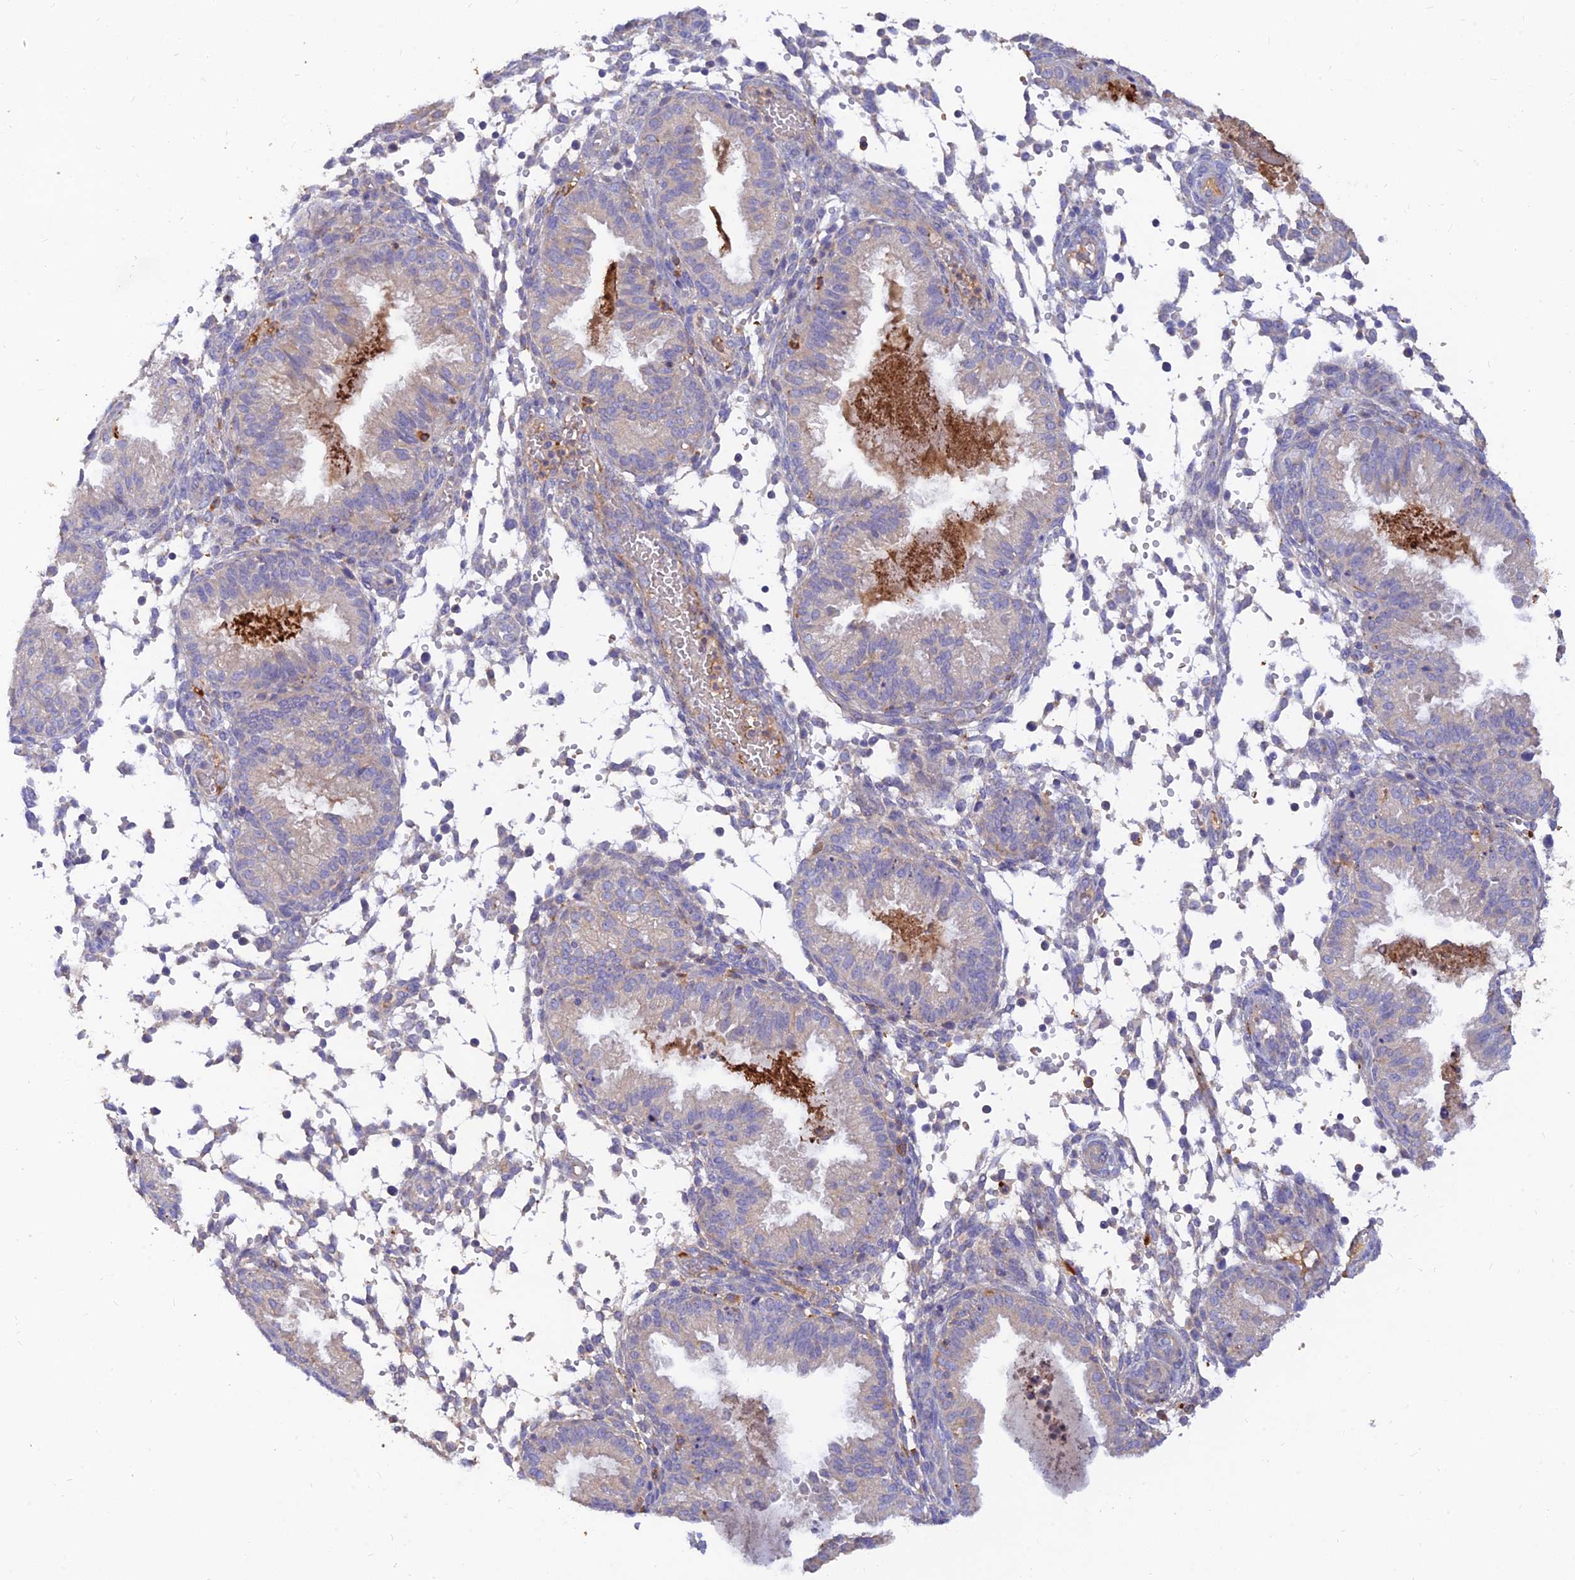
{"staining": {"intensity": "moderate", "quantity": "<25%", "location": "cytoplasmic/membranous"}, "tissue": "endometrium", "cell_type": "Cells in endometrial stroma", "image_type": "normal", "snomed": [{"axis": "morphology", "description": "Normal tissue, NOS"}, {"axis": "topography", "description": "Endometrium"}], "caption": "Brown immunohistochemical staining in benign human endometrium shows moderate cytoplasmic/membranous staining in about <25% of cells in endometrial stroma. (brown staining indicates protein expression, while blue staining denotes nuclei).", "gene": "ACSM5", "patient": {"sex": "female", "age": 33}}